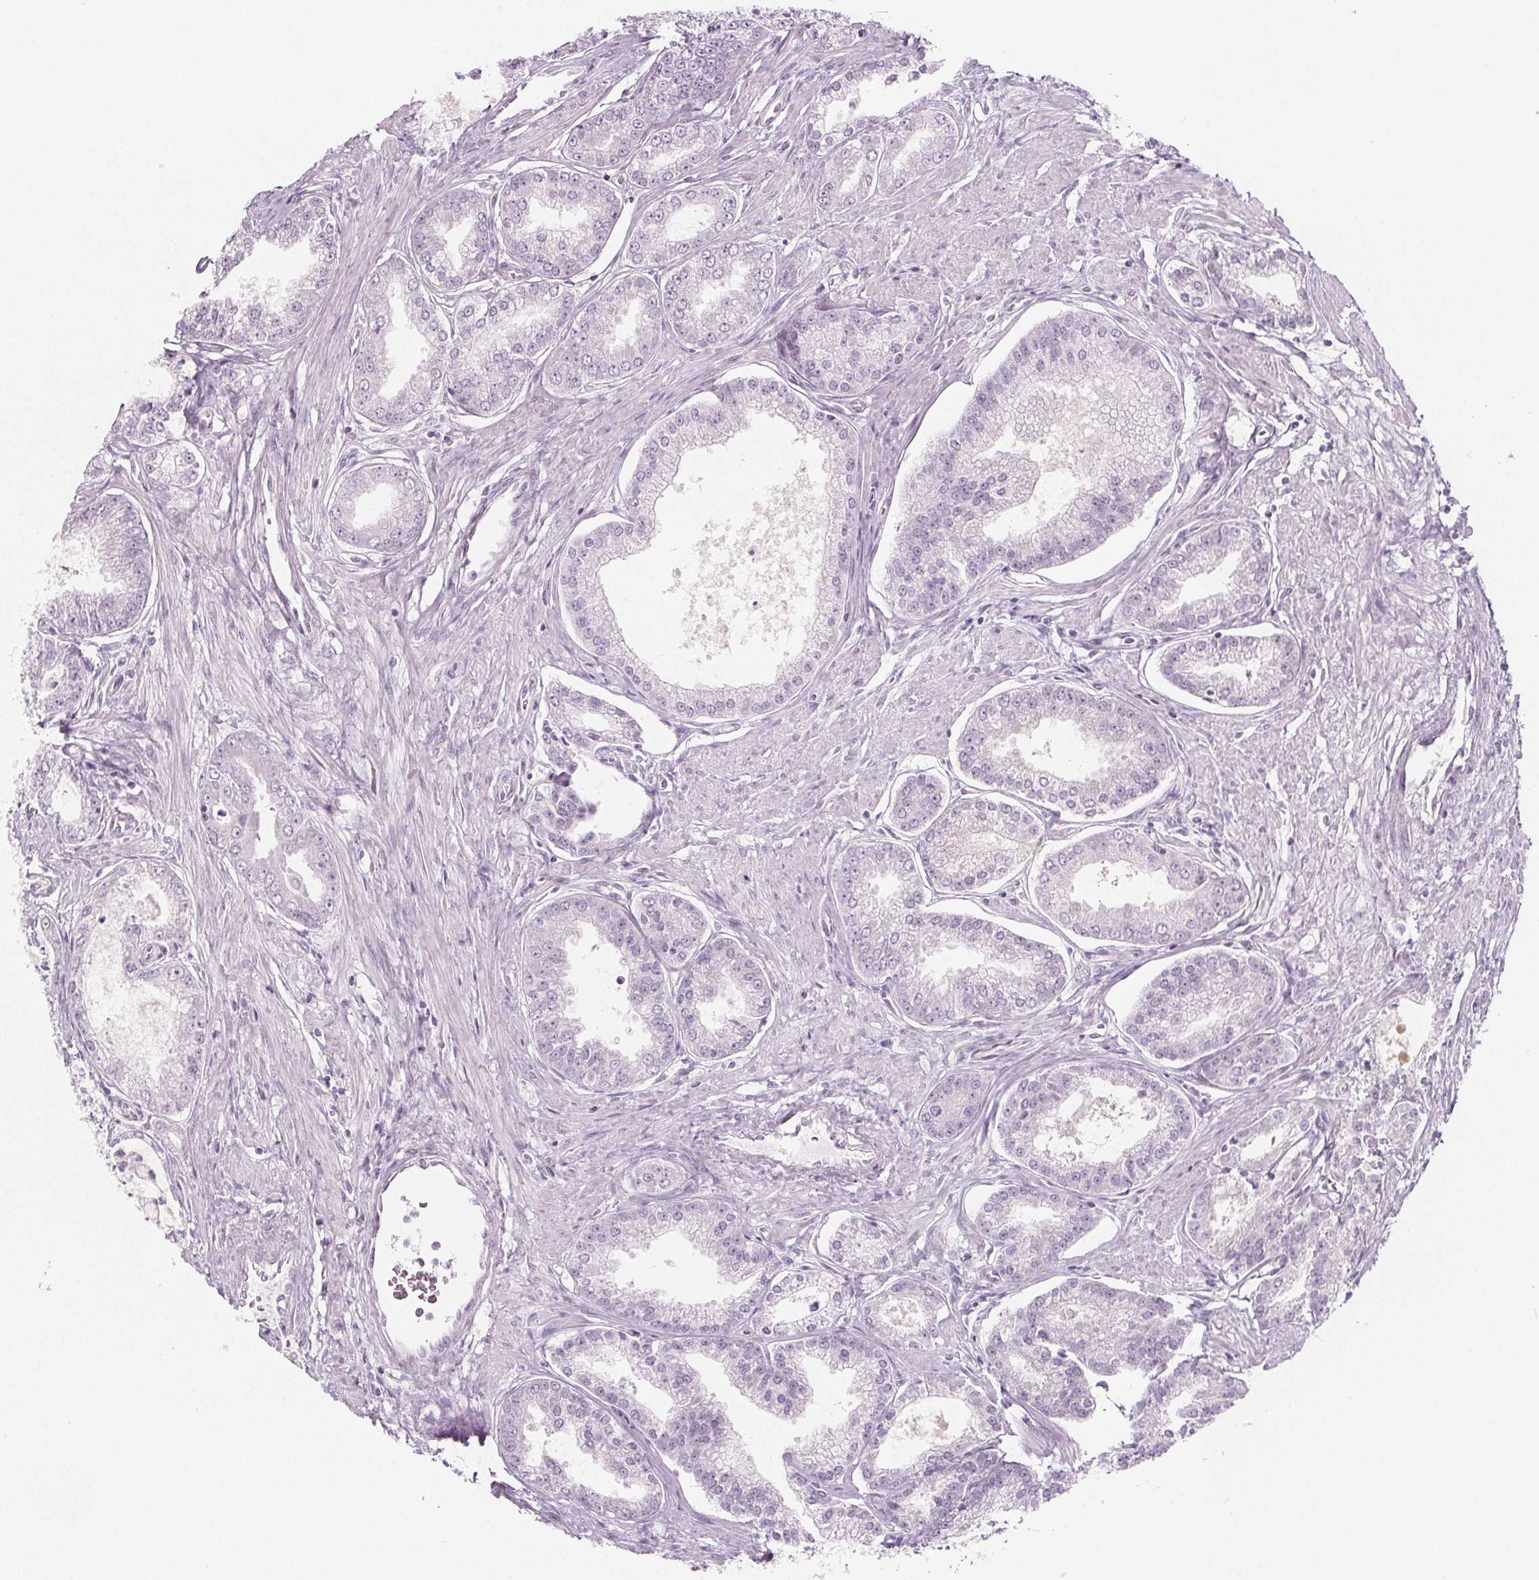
{"staining": {"intensity": "negative", "quantity": "none", "location": "none"}, "tissue": "prostate cancer", "cell_type": "Tumor cells", "image_type": "cancer", "snomed": [{"axis": "morphology", "description": "Adenocarcinoma, NOS"}, {"axis": "topography", "description": "Prostate"}], "caption": "High power microscopy photomicrograph of an immunohistochemistry image of prostate adenocarcinoma, revealing no significant positivity in tumor cells.", "gene": "IL17C", "patient": {"sex": "male", "age": 71}}